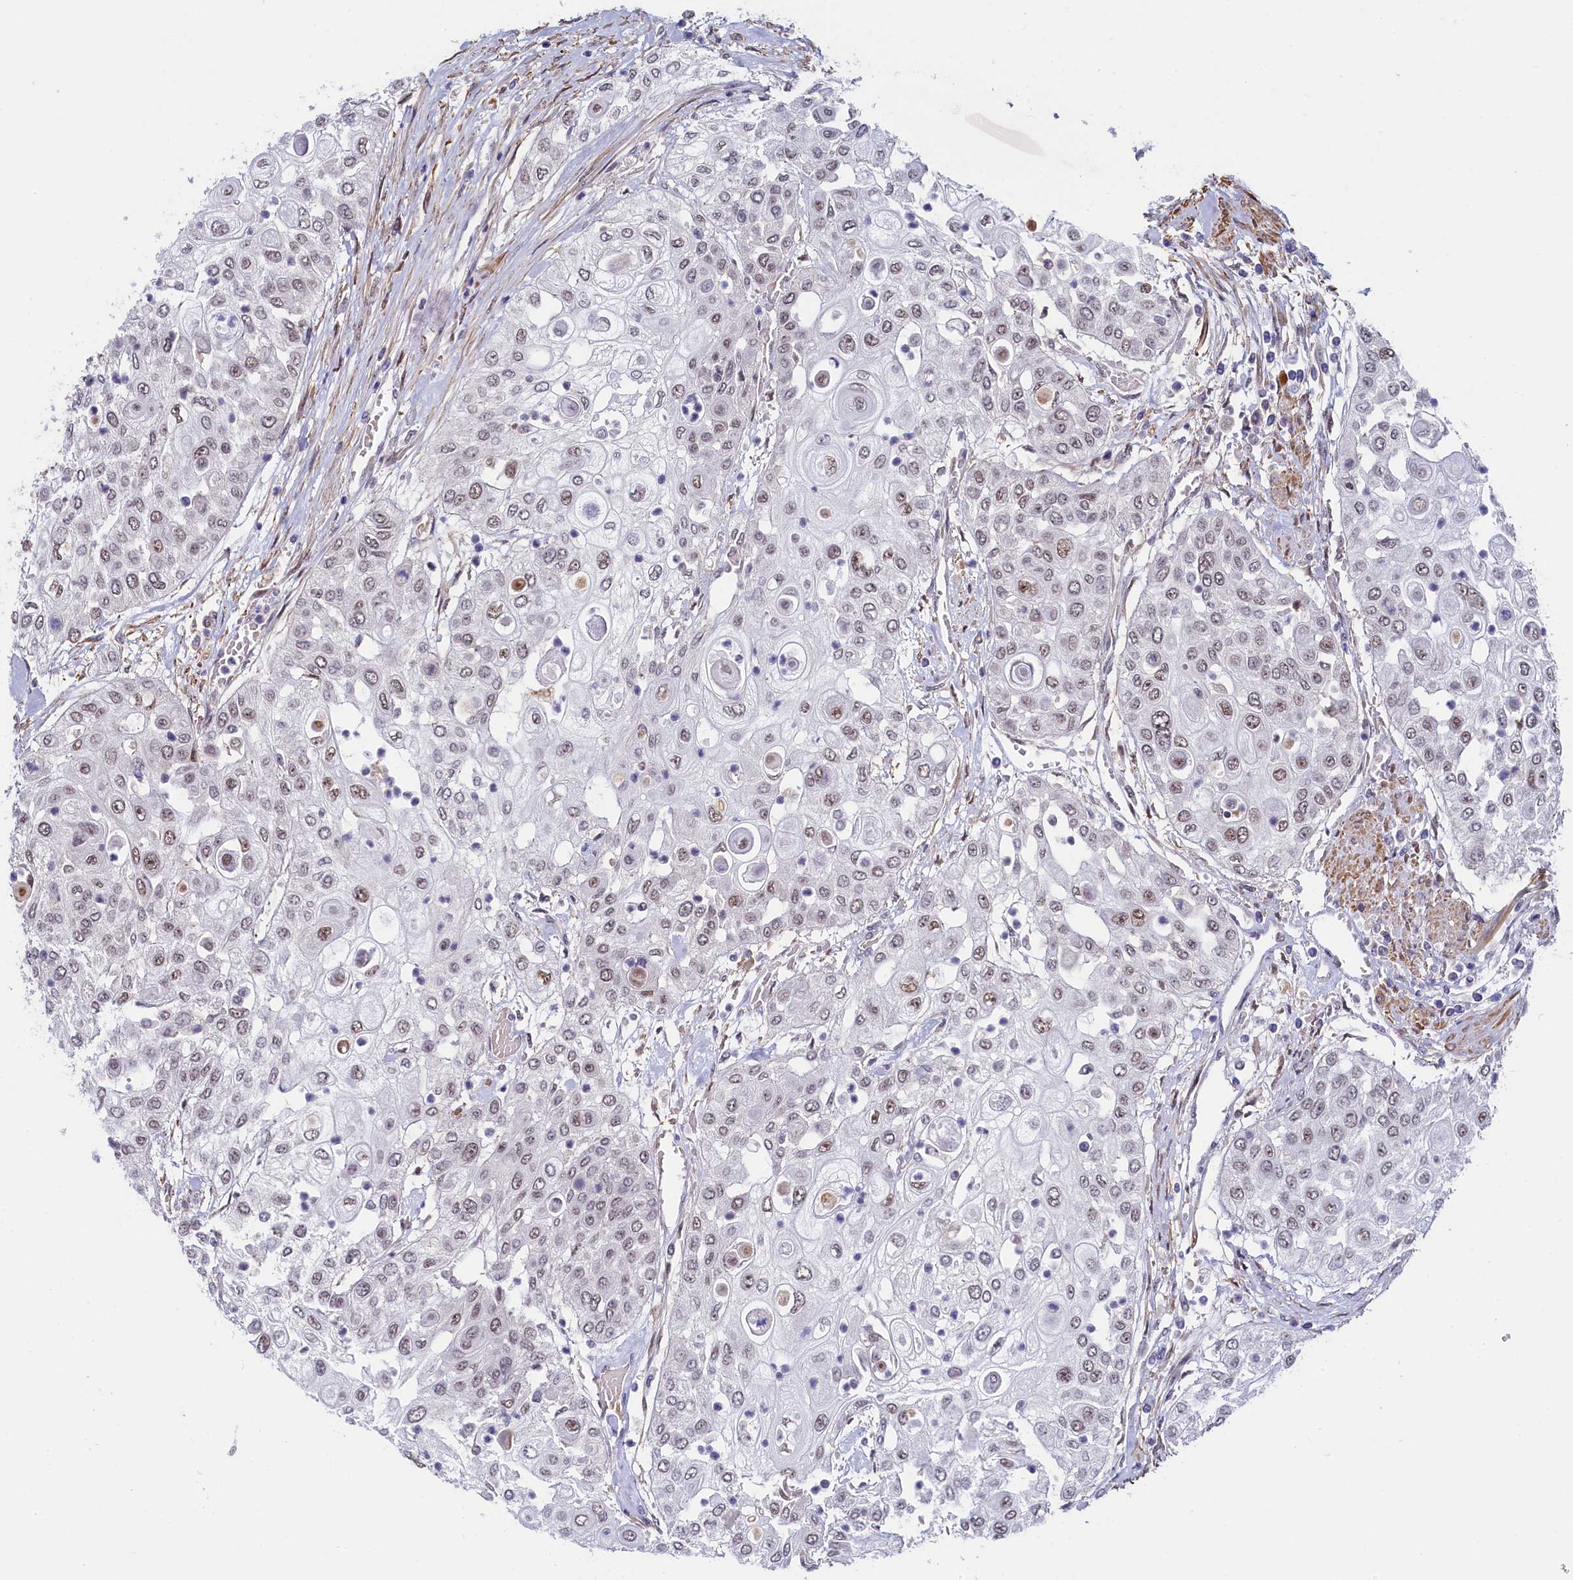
{"staining": {"intensity": "weak", "quantity": "25%-75%", "location": "nuclear"}, "tissue": "urothelial cancer", "cell_type": "Tumor cells", "image_type": "cancer", "snomed": [{"axis": "morphology", "description": "Urothelial carcinoma, High grade"}, {"axis": "topography", "description": "Urinary bladder"}], "caption": "The micrograph displays a brown stain indicating the presence of a protein in the nuclear of tumor cells in high-grade urothelial carcinoma.", "gene": "INTS14", "patient": {"sex": "female", "age": 79}}